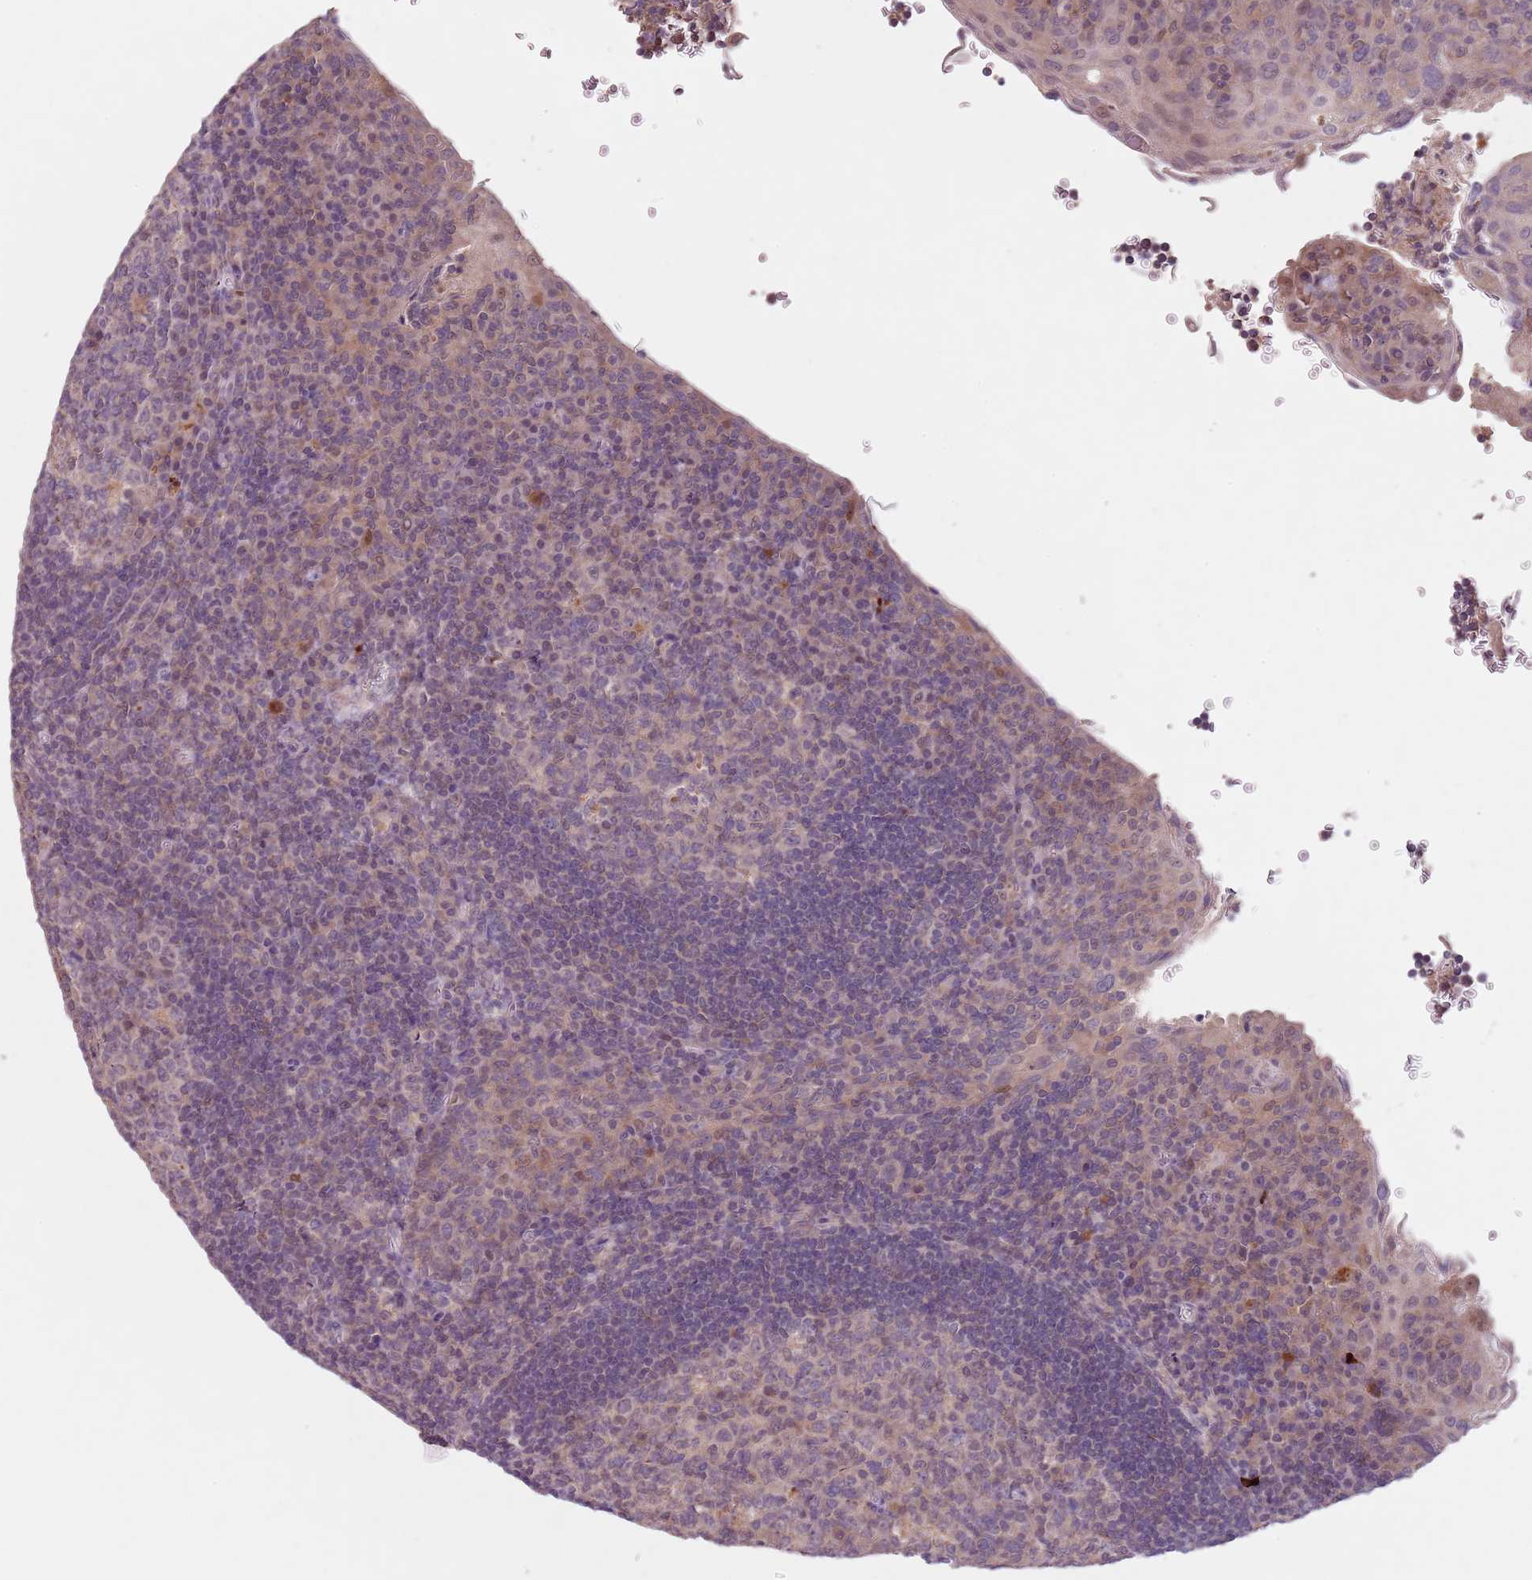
{"staining": {"intensity": "weak", "quantity": "<25%", "location": "cytoplasmic/membranous,nuclear"}, "tissue": "tonsil", "cell_type": "Germinal center cells", "image_type": "normal", "snomed": [{"axis": "morphology", "description": "Normal tissue, NOS"}, {"axis": "topography", "description": "Tonsil"}], "caption": "High magnification brightfield microscopy of benign tonsil stained with DAB (brown) and counterstained with hematoxylin (blue): germinal center cells show no significant positivity. (DAB (3,3'-diaminobenzidine) immunohistochemistry (IHC) visualized using brightfield microscopy, high magnification).", "gene": "NRDE2", "patient": {"sex": "male", "age": 17}}